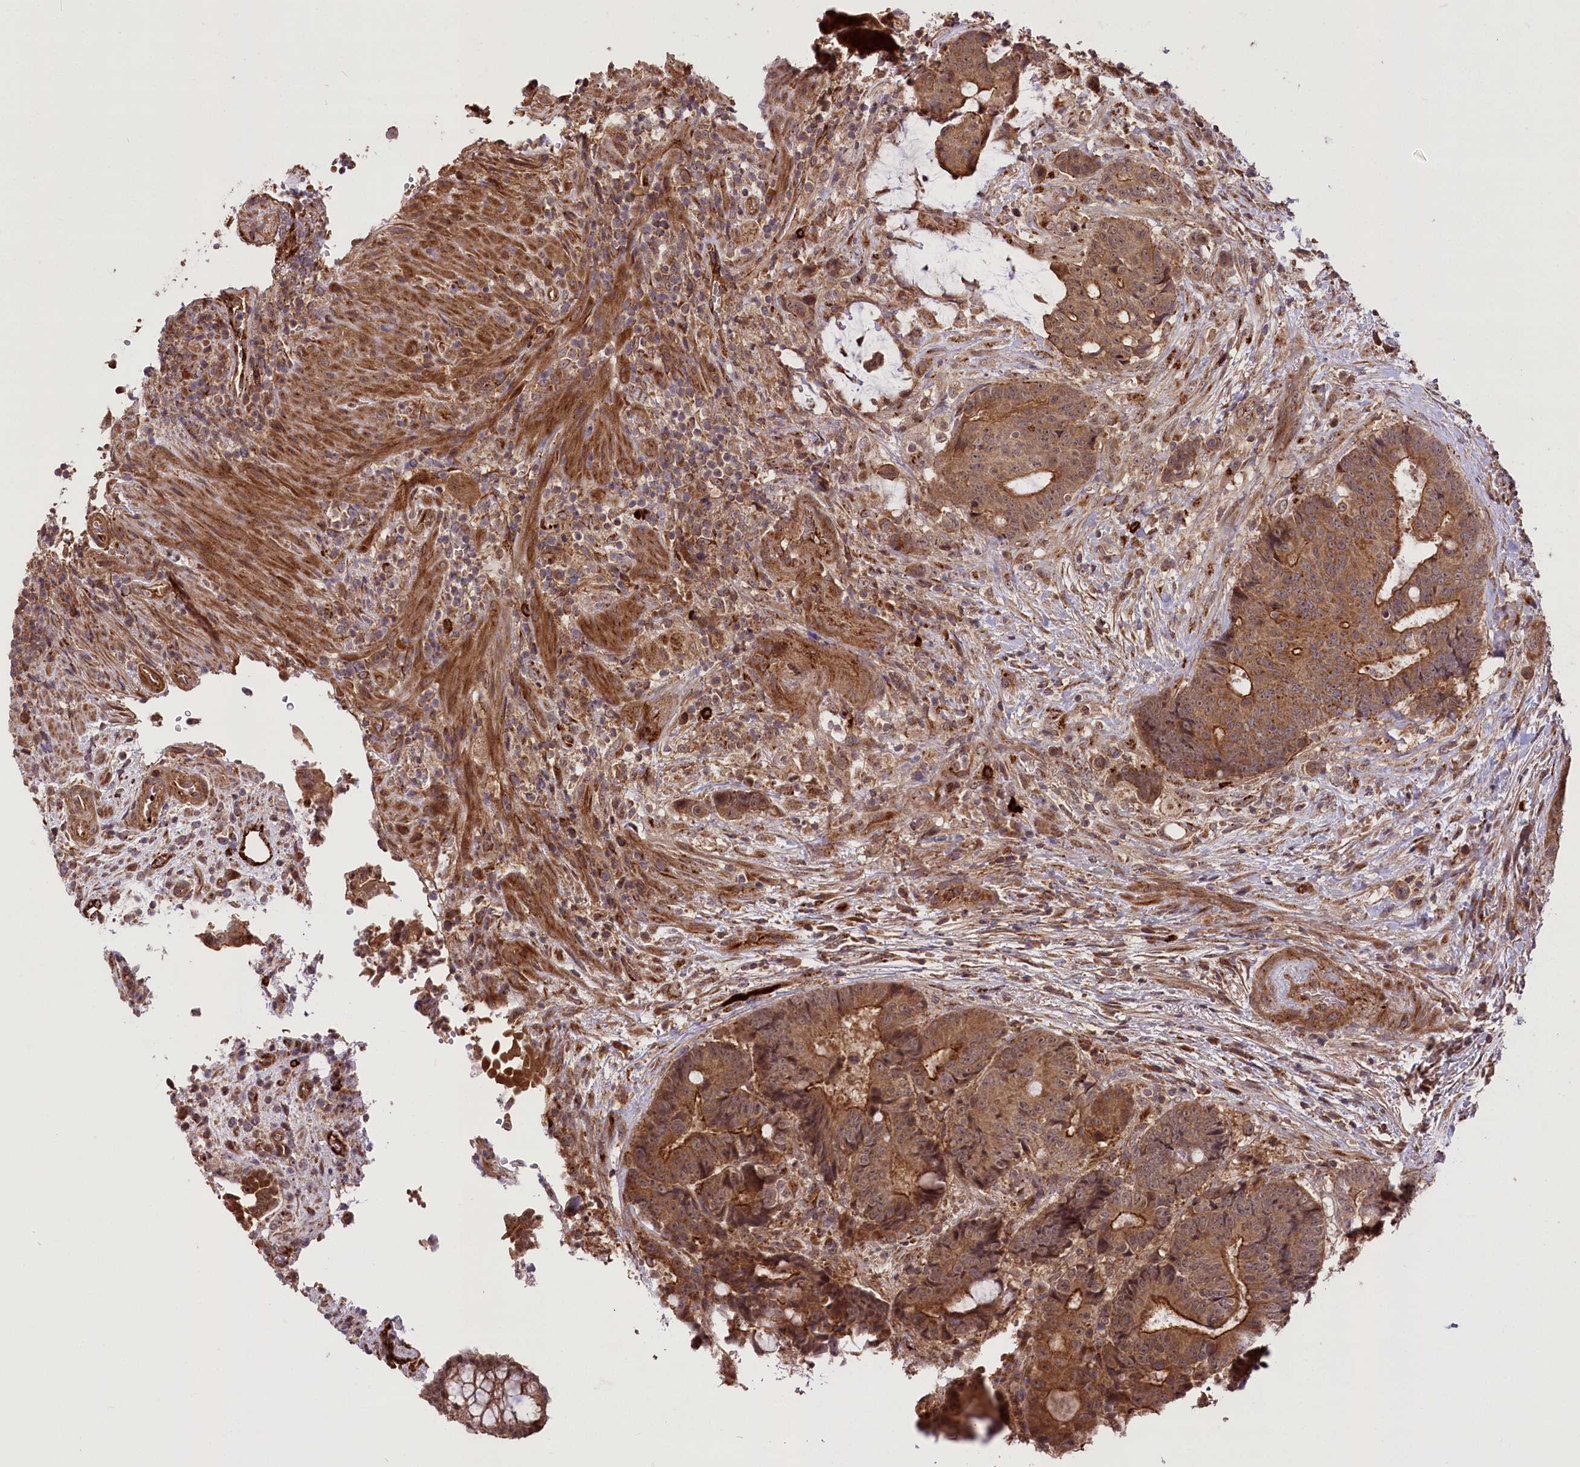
{"staining": {"intensity": "strong", "quantity": ">75%", "location": "cytoplasmic/membranous"}, "tissue": "colorectal cancer", "cell_type": "Tumor cells", "image_type": "cancer", "snomed": [{"axis": "morphology", "description": "Adenocarcinoma, NOS"}, {"axis": "topography", "description": "Rectum"}], "caption": "A micrograph of colorectal adenocarcinoma stained for a protein exhibits strong cytoplasmic/membranous brown staining in tumor cells. (DAB IHC with brightfield microscopy, high magnification).", "gene": "CARD19", "patient": {"sex": "male", "age": 69}}